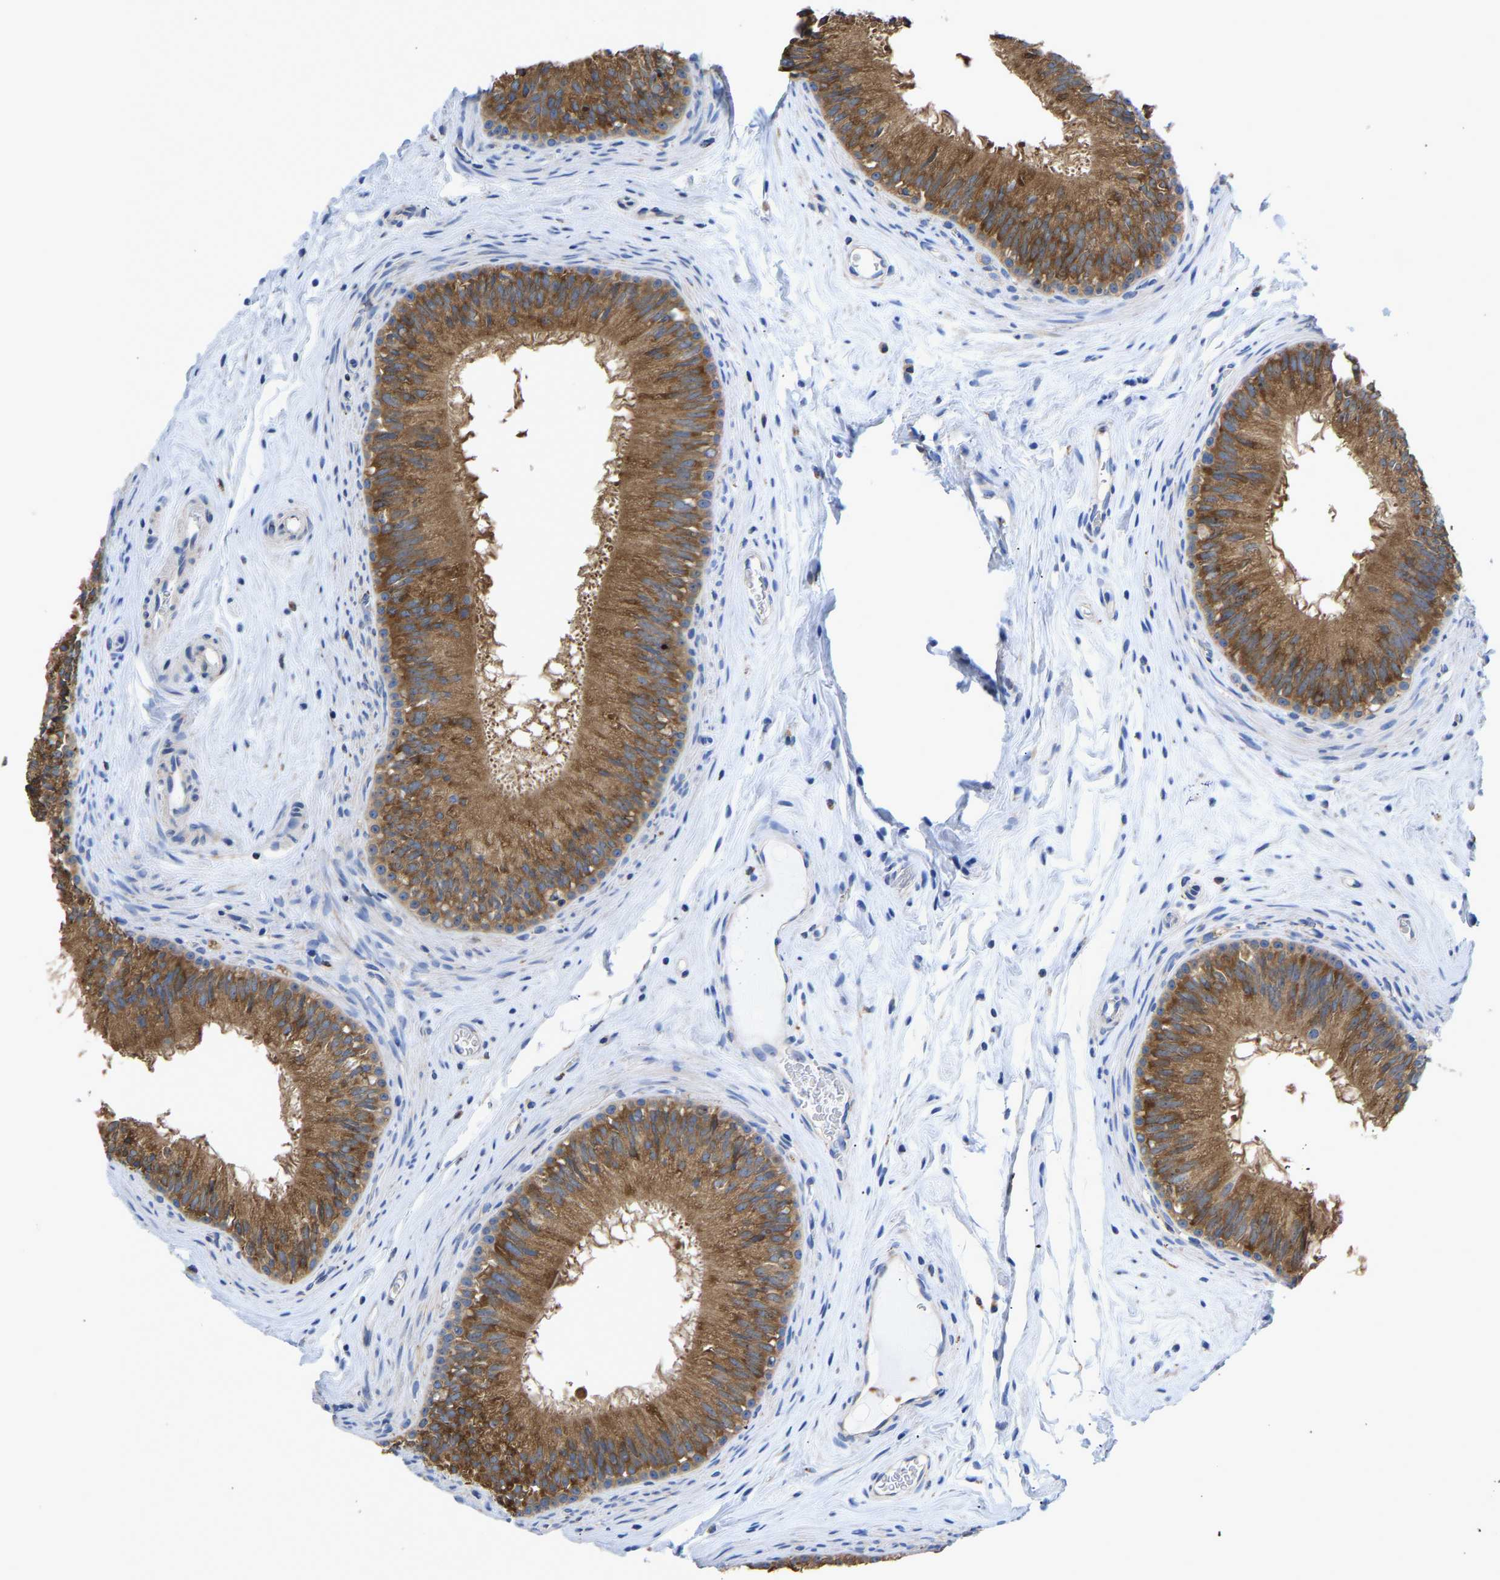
{"staining": {"intensity": "strong", "quantity": ">75%", "location": "cytoplasmic/membranous"}, "tissue": "epididymis", "cell_type": "Glandular cells", "image_type": "normal", "snomed": [{"axis": "morphology", "description": "Normal tissue, NOS"}, {"axis": "topography", "description": "Testis"}, {"axis": "topography", "description": "Epididymis"}], "caption": "Epididymis stained for a protein exhibits strong cytoplasmic/membranous positivity in glandular cells.", "gene": "P4HB", "patient": {"sex": "male", "age": 36}}